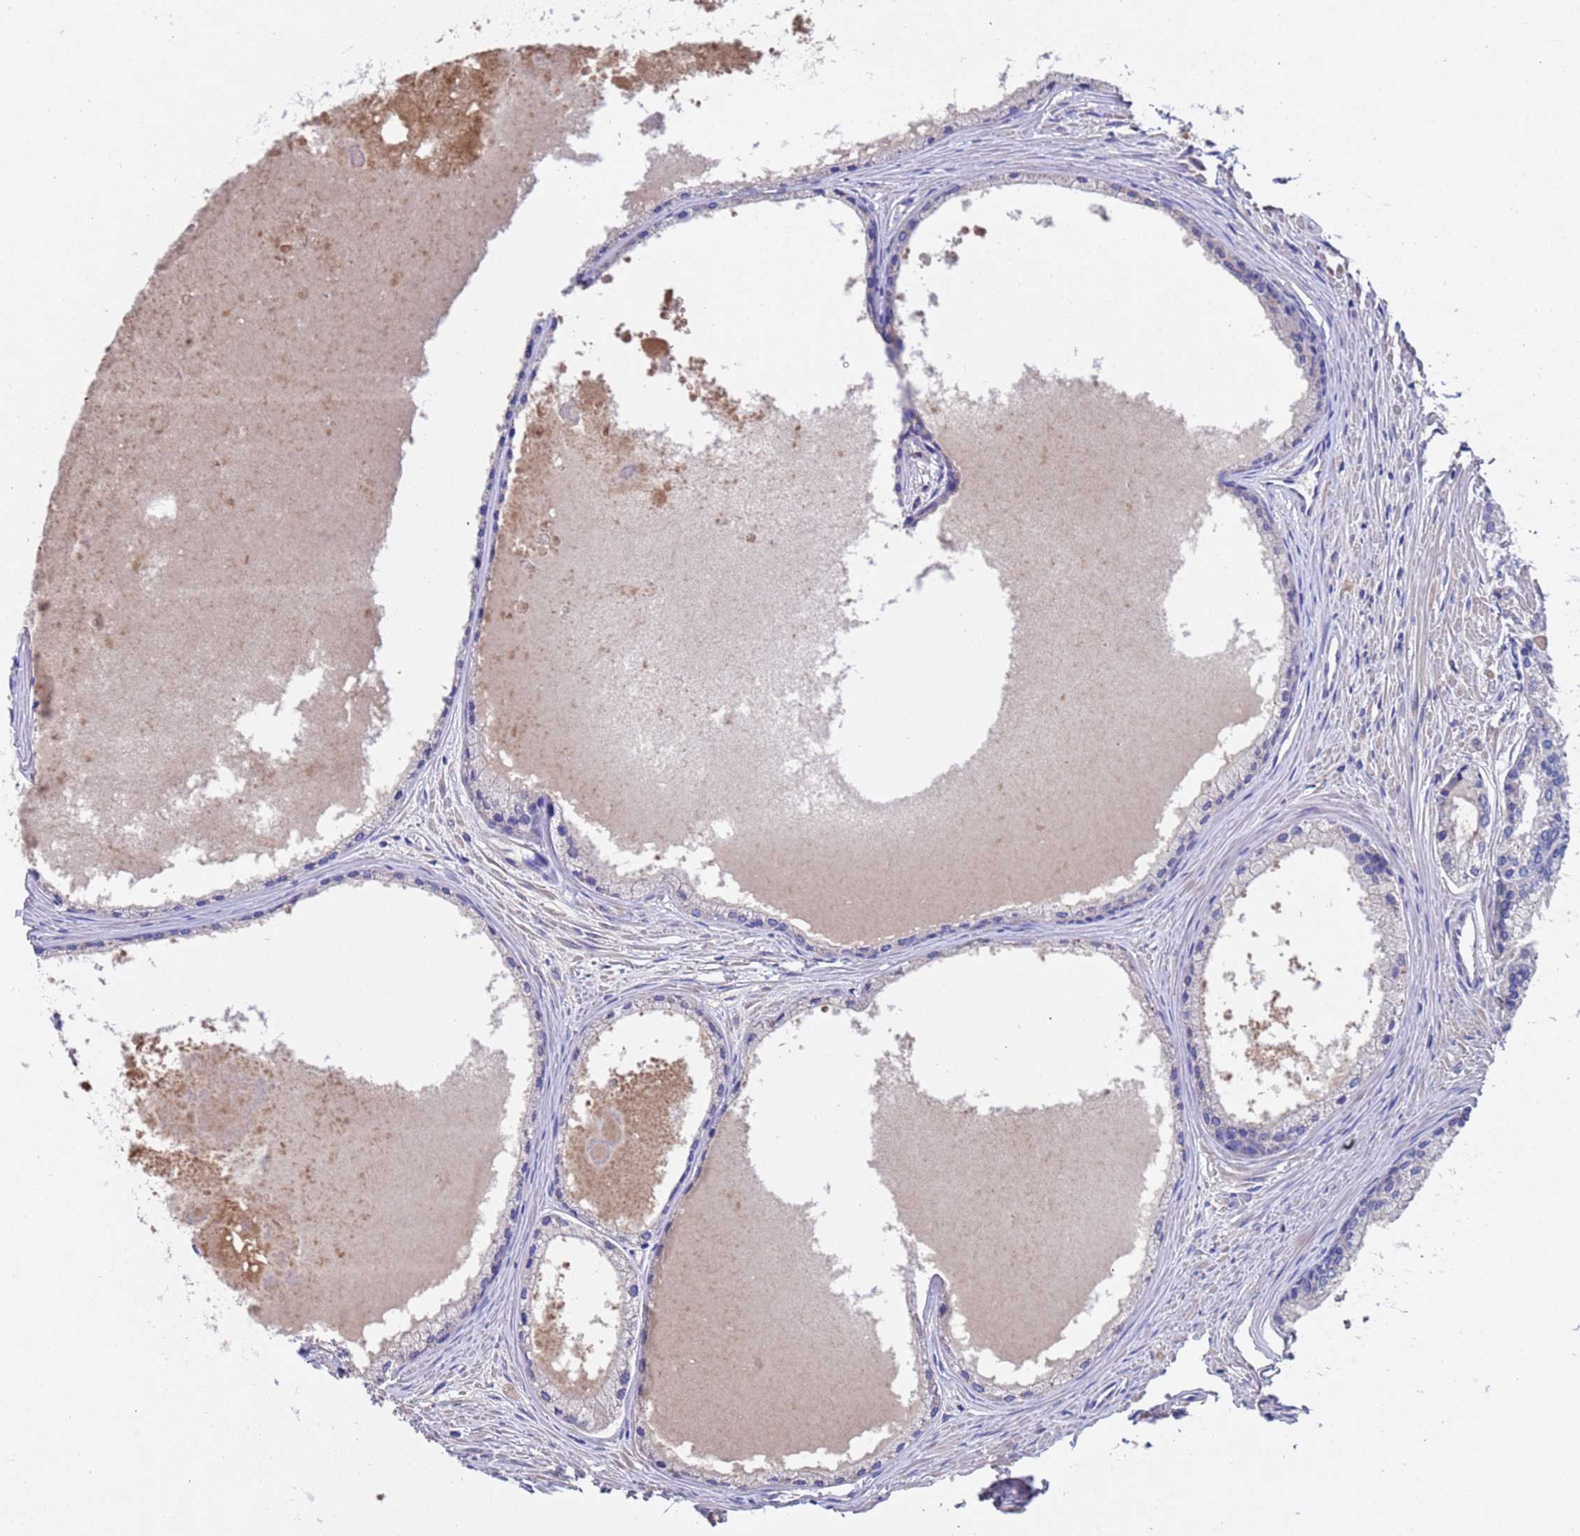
{"staining": {"intensity": "moderate", "quantity": "<25%", "location": "cytoplasmic/membranous"}, "tissue": "prostate cancer", "cell_type": "Tumor cells", "image_type": "cancer", "snomed": [{"axis": "morphology", "description": "Adenocarcinoma, High grade"}, {"axis": "topography", "description": "Prostate"}], "caption": "Human adenocarcinoma (high-grade) (prostate) stained with a protein marker reveals moderate staining in tumor cells.", "gene": "SRL", "patient": {"sex": "male", "age": 68}}